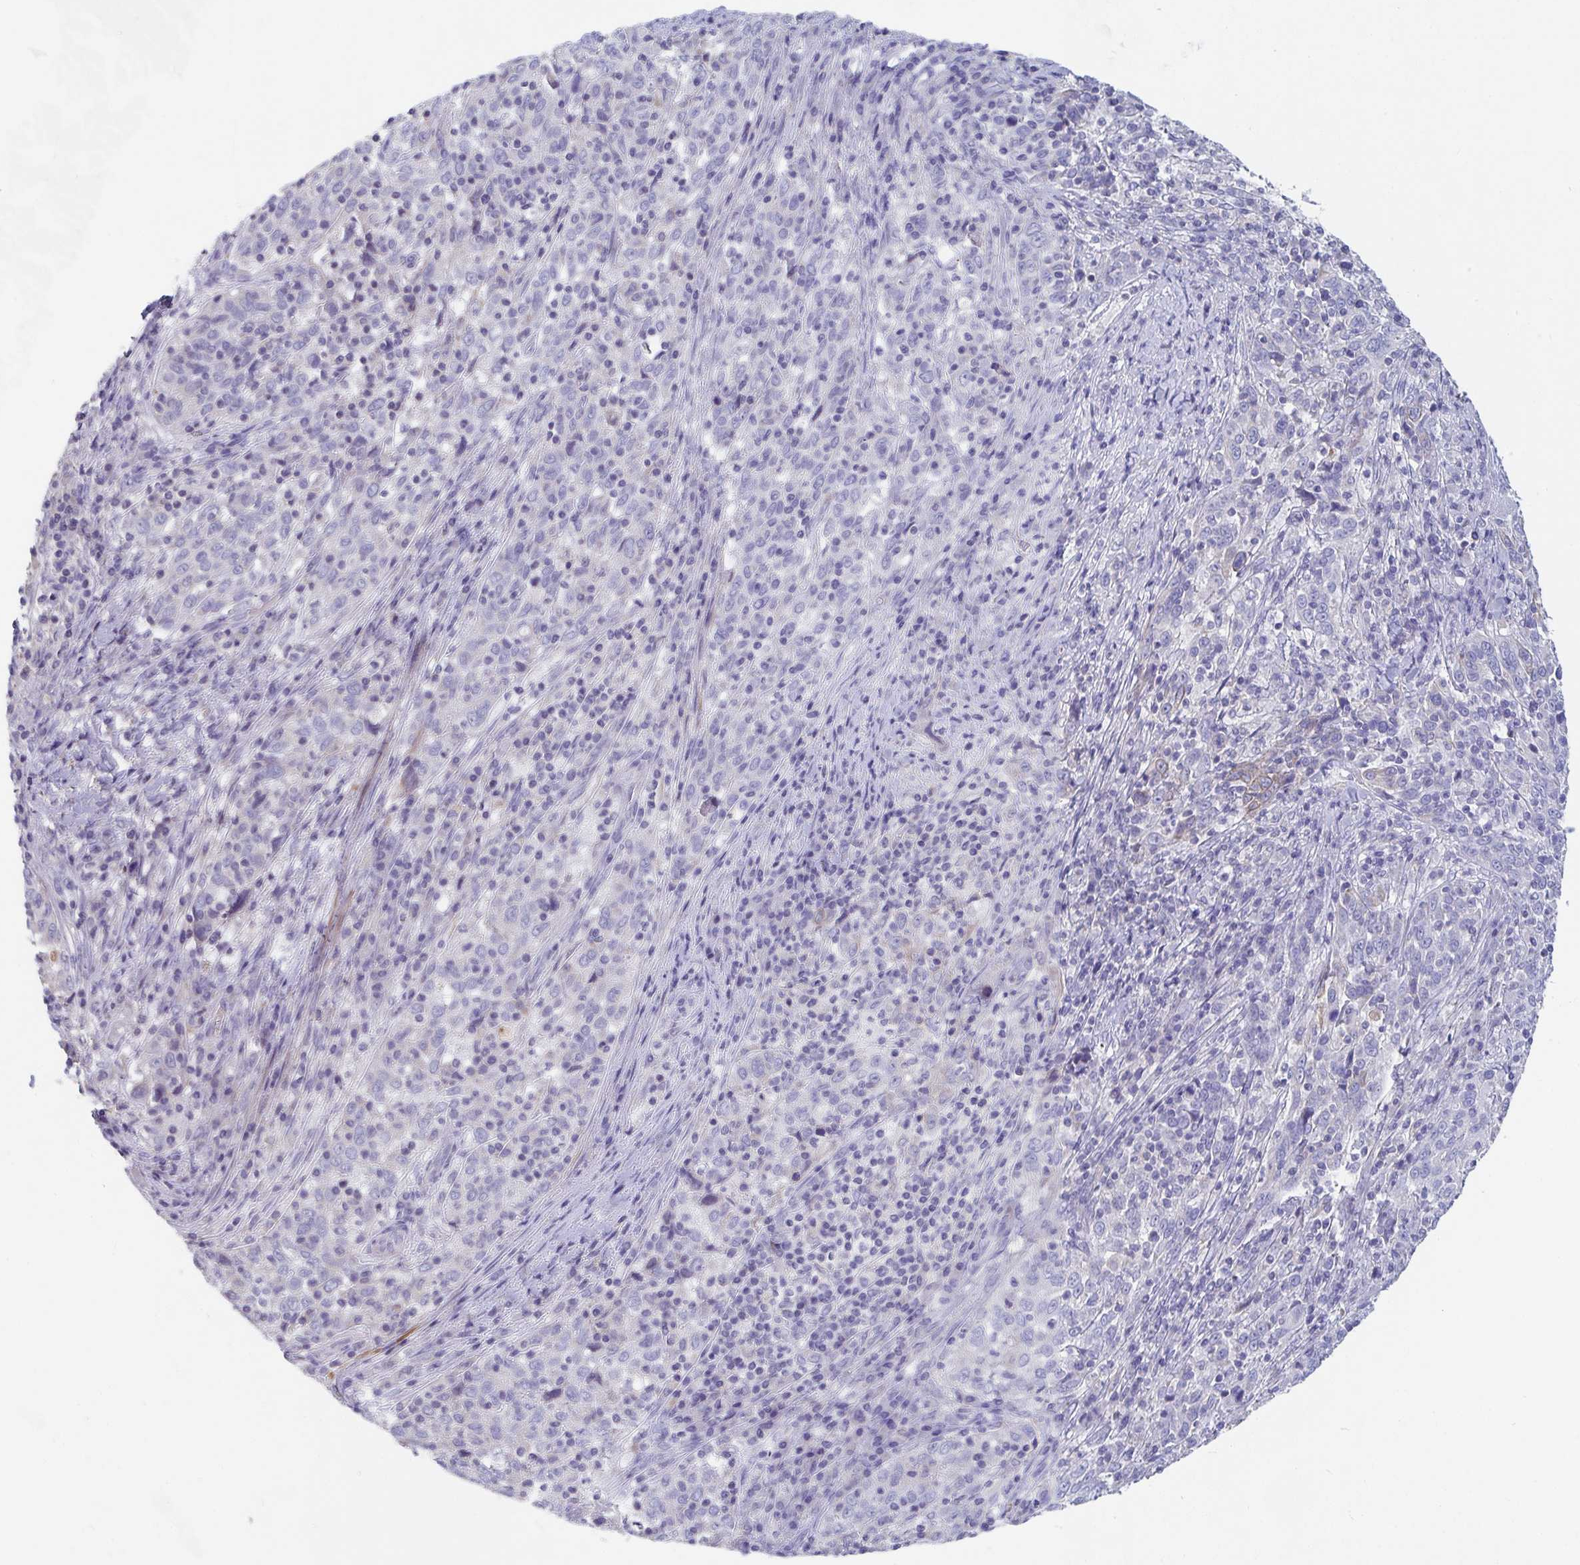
{"staining": {"intensity": "negative", "quantity": "none", "location": "none"}, "tissue": "cervical cancer", "cell_type": "Tumor cells", "image_type": "cancer", "snomed": [{"axis": "morphology", "description": "Squamous cell carcinoma, NOS"}, {"axis": "topography", "description": "Cervix"}], "caption": "The image shows no significant positivity in tumor cells of cervical cancer.", "gene": "ZNF561", "patient": {"sex": "female", "age": 46}}